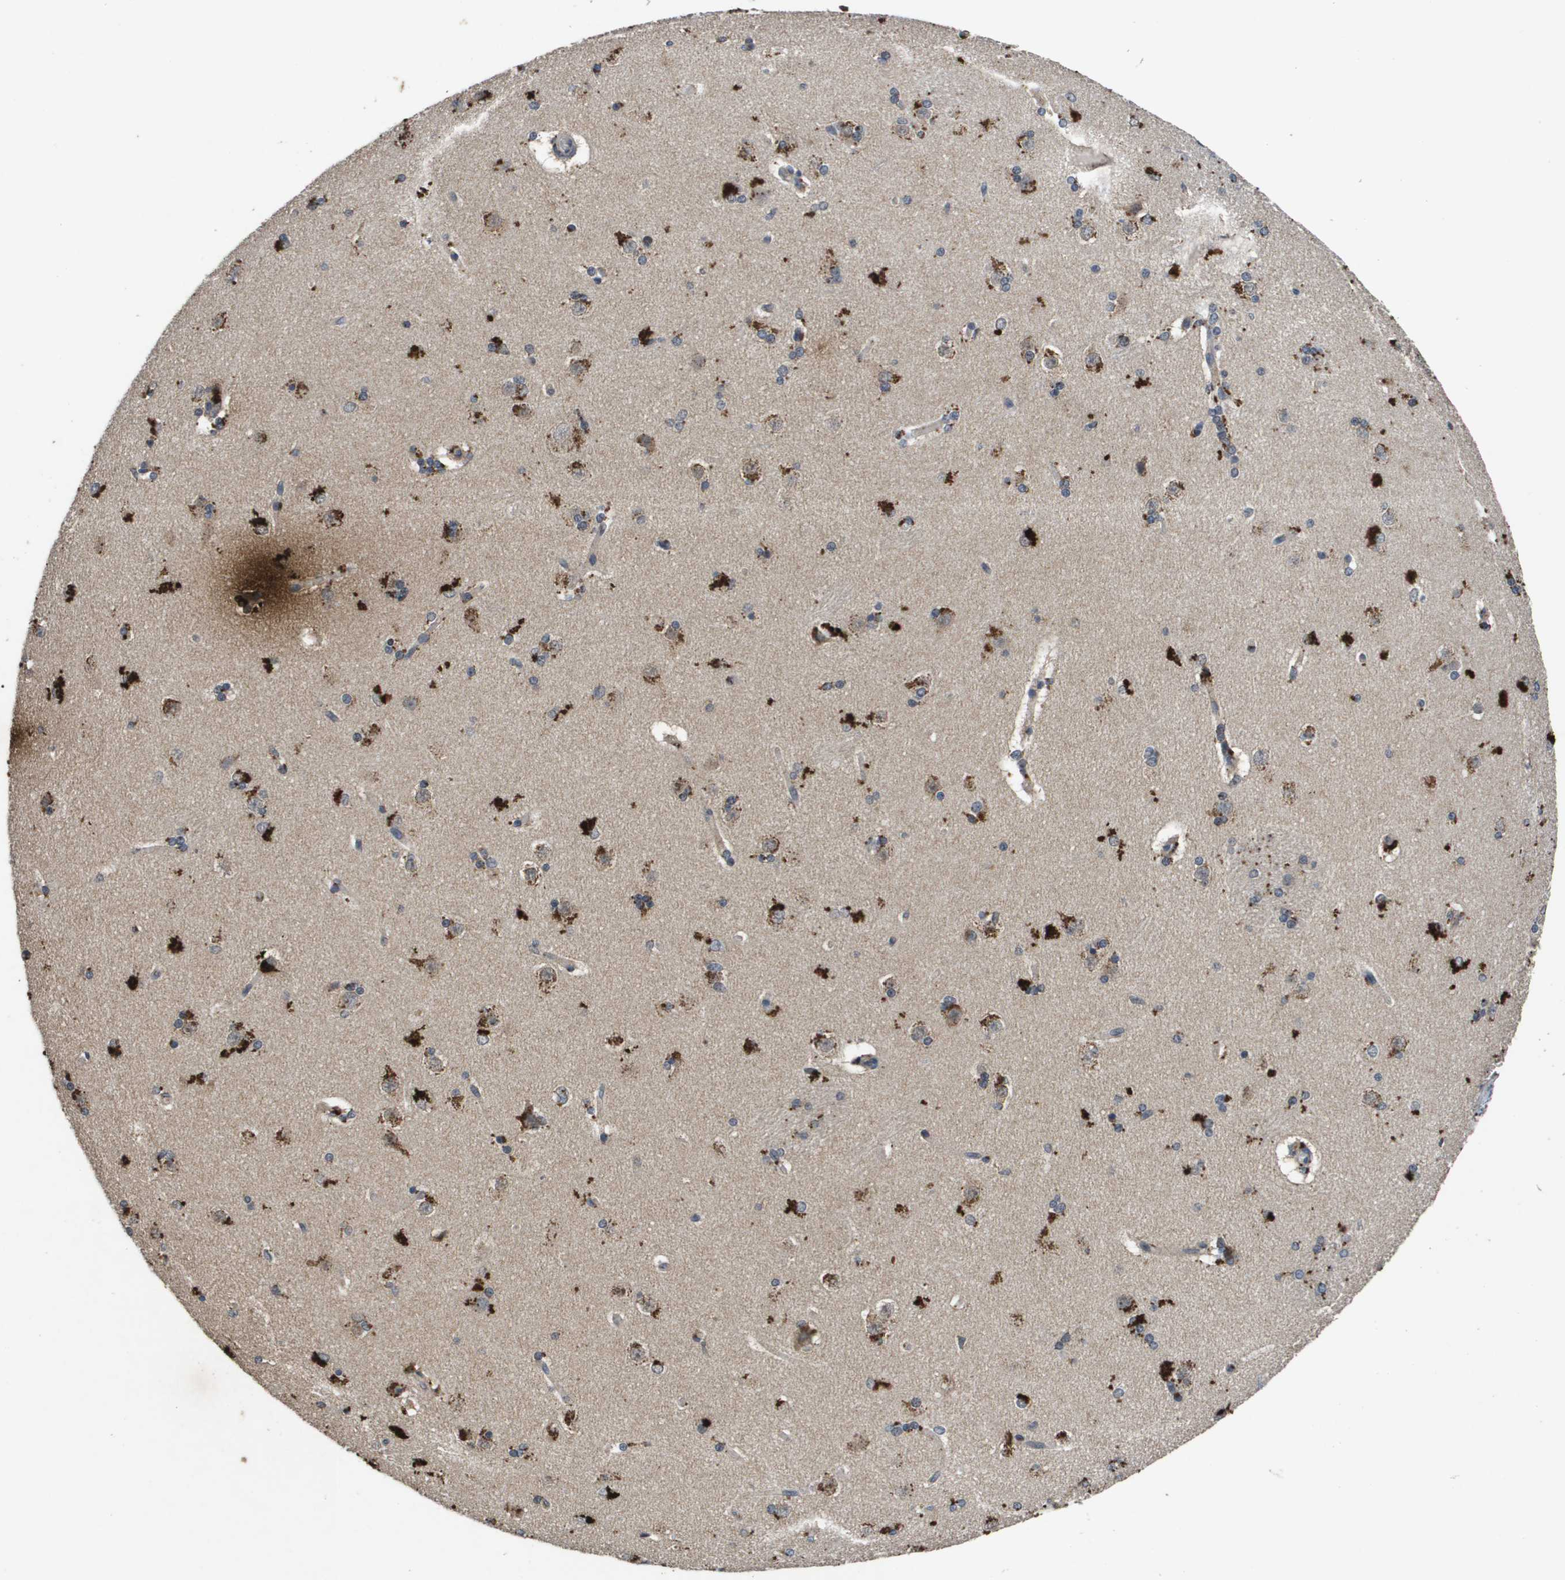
{"staining": {"intensity": "strong", "quantity": "<25%", "location": "cytoplasmic/membranous"}, "tissue": "caudate", "cell_type": "Glial cells", "image_type": "normal", "snomed": [{"axis": "morphology", "description": "Normal tissue, NOS"}, {"axis": "topography", "description": "Lateral ventricle wall"}], "caption": "Benign caudate shows strong cytoplasmic/membranous staining in about <25% of glial cells, visualized by immunohistochemistry. (brown staining indicates protein expression, while blue staining denotes nuclei).", "gene": "PROC", "patient": {"sex": "female", "age": 19}}